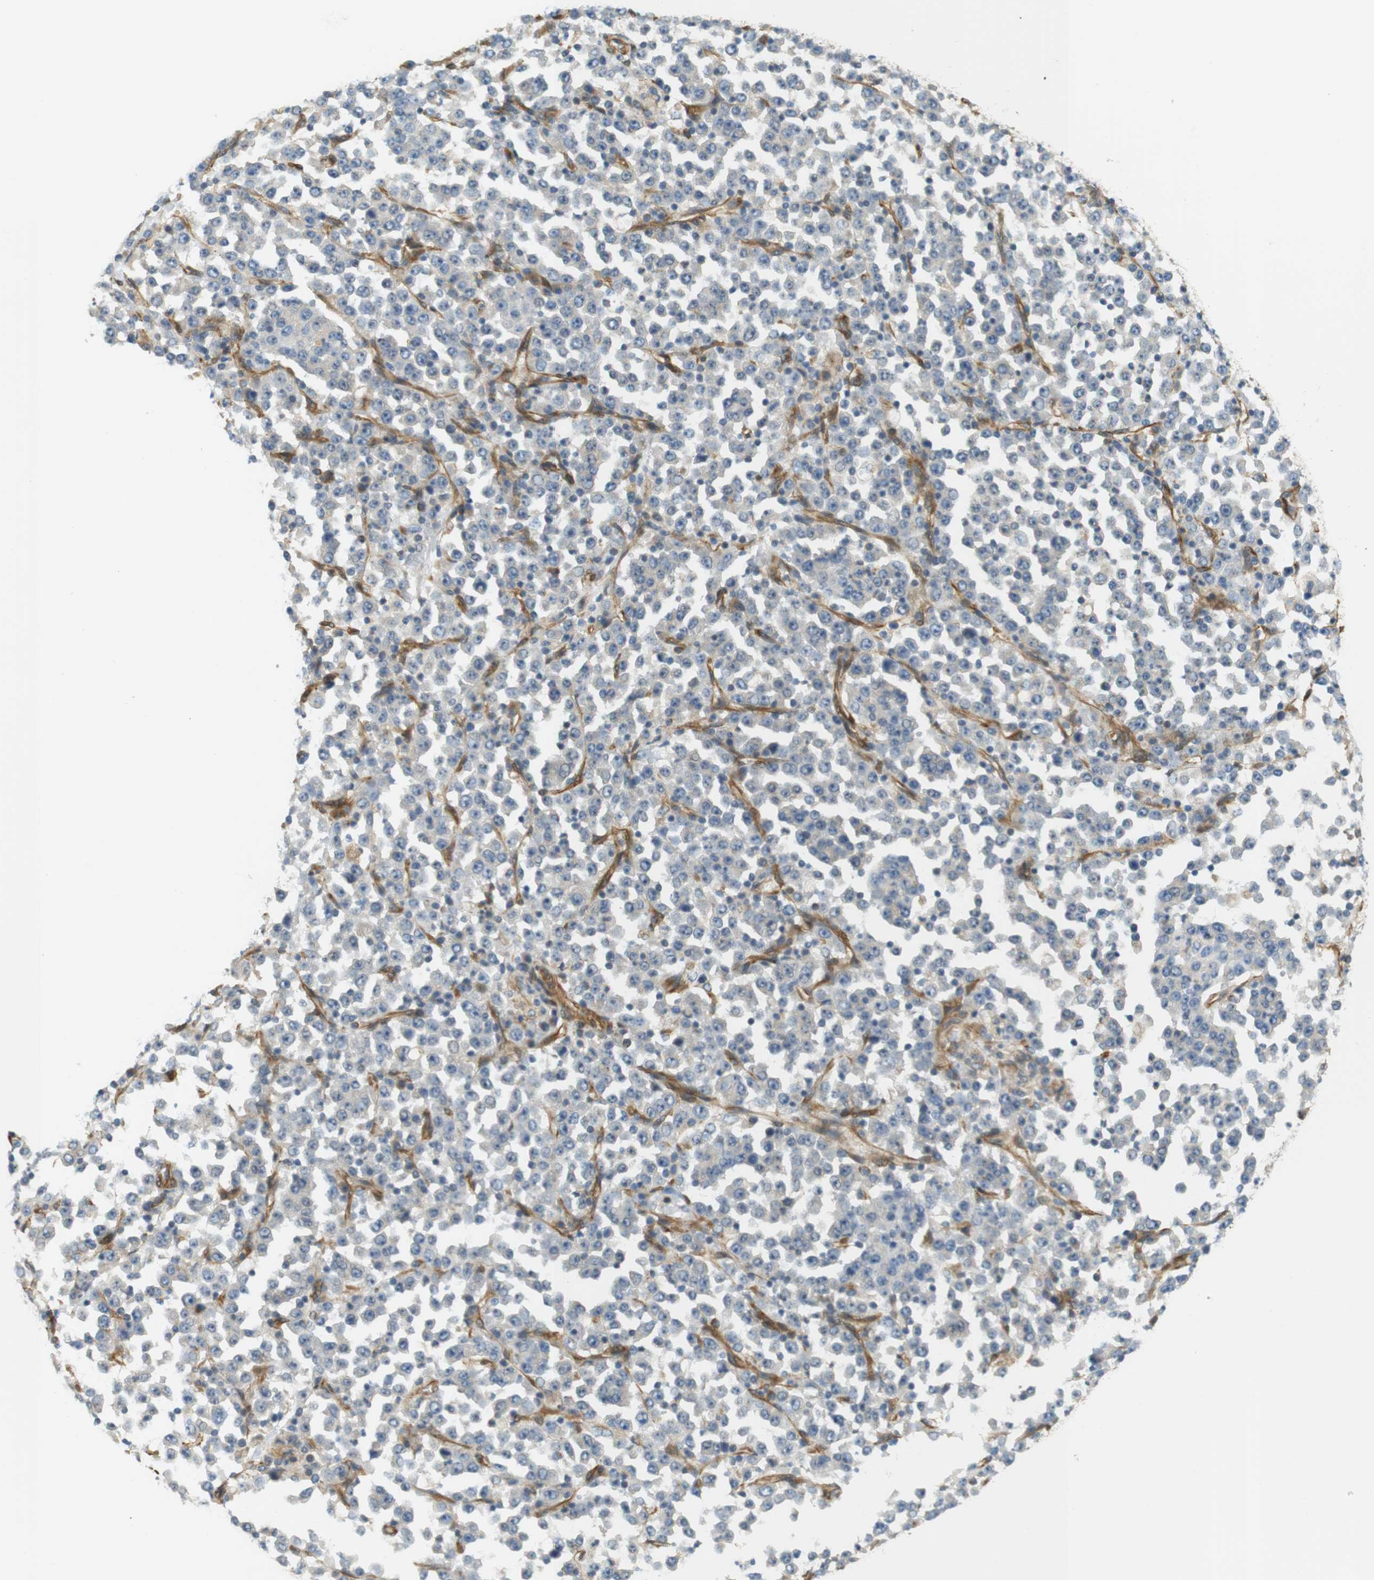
{"staining": {"intensity": "negative", "quantity": "none", "location": "none"}, "tissue": "stomach cancer", "cell_type": "Tumor cells", "image_type": "cancer", "snomed": [{"axis": "morphology", "description": "Normal tissue, NOS"}, {"axis": "morphology", "description": "Adenocarcinoma, NOS"}, {"axis": "topography", "description": "Stomach, upper"}, {"axis": "topography", "description": "Stomach"}], "caption": "A high-resolution image shows IHC staining of adenocarcinoma (stomach), which displays no significant staining in tumor cells. The staining was performed using DAB (3,3'-diaminobenzidine) to visualize the protein expression in brown, while the nuclei were stained in blue with hematoxylin (Magnification: 20x).", "gene": "CYTH3", "patient": {"sex": "male", "age": 59}}